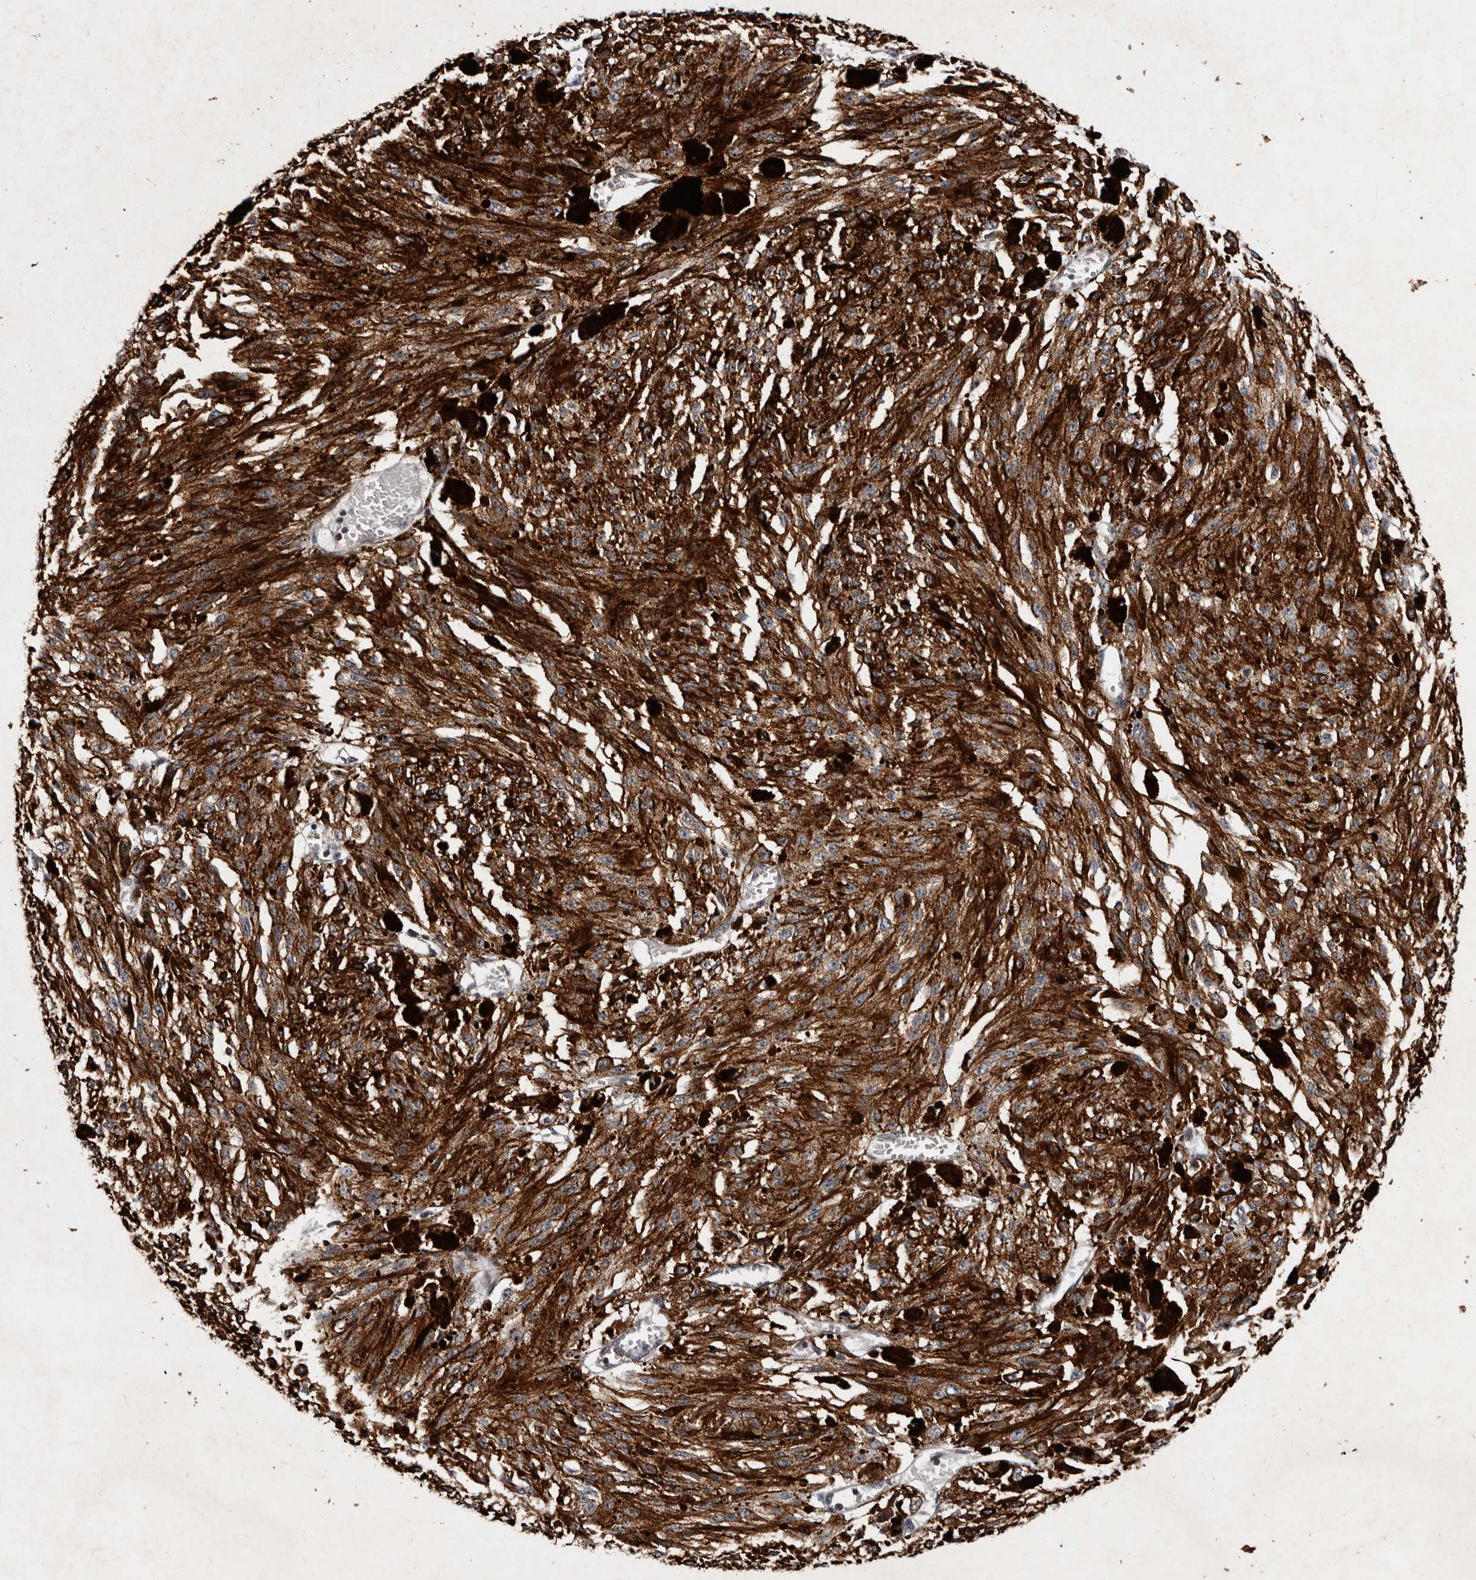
{"staining": {"intensity": "moderate", "quantity": ">75%", "location": "cytoplasmic/membranous"}, "tissue": "melanoma", "cell_type": "Tumor cells", "image_type": "cancer", "snomed": [{"axis": "morphology", "description": "Malignant melanoma, NOS"}, {"axis": "topography", "description": "Other"}], "caption": "Immunohistochemical staining of malignant melanoma exhibits medium levels of moderate cytoplasmic/membranous protein positivity in about >75% of tumor cells.", "gene": "MKRN3", "patient": {"sex": "male", "age": 79}}